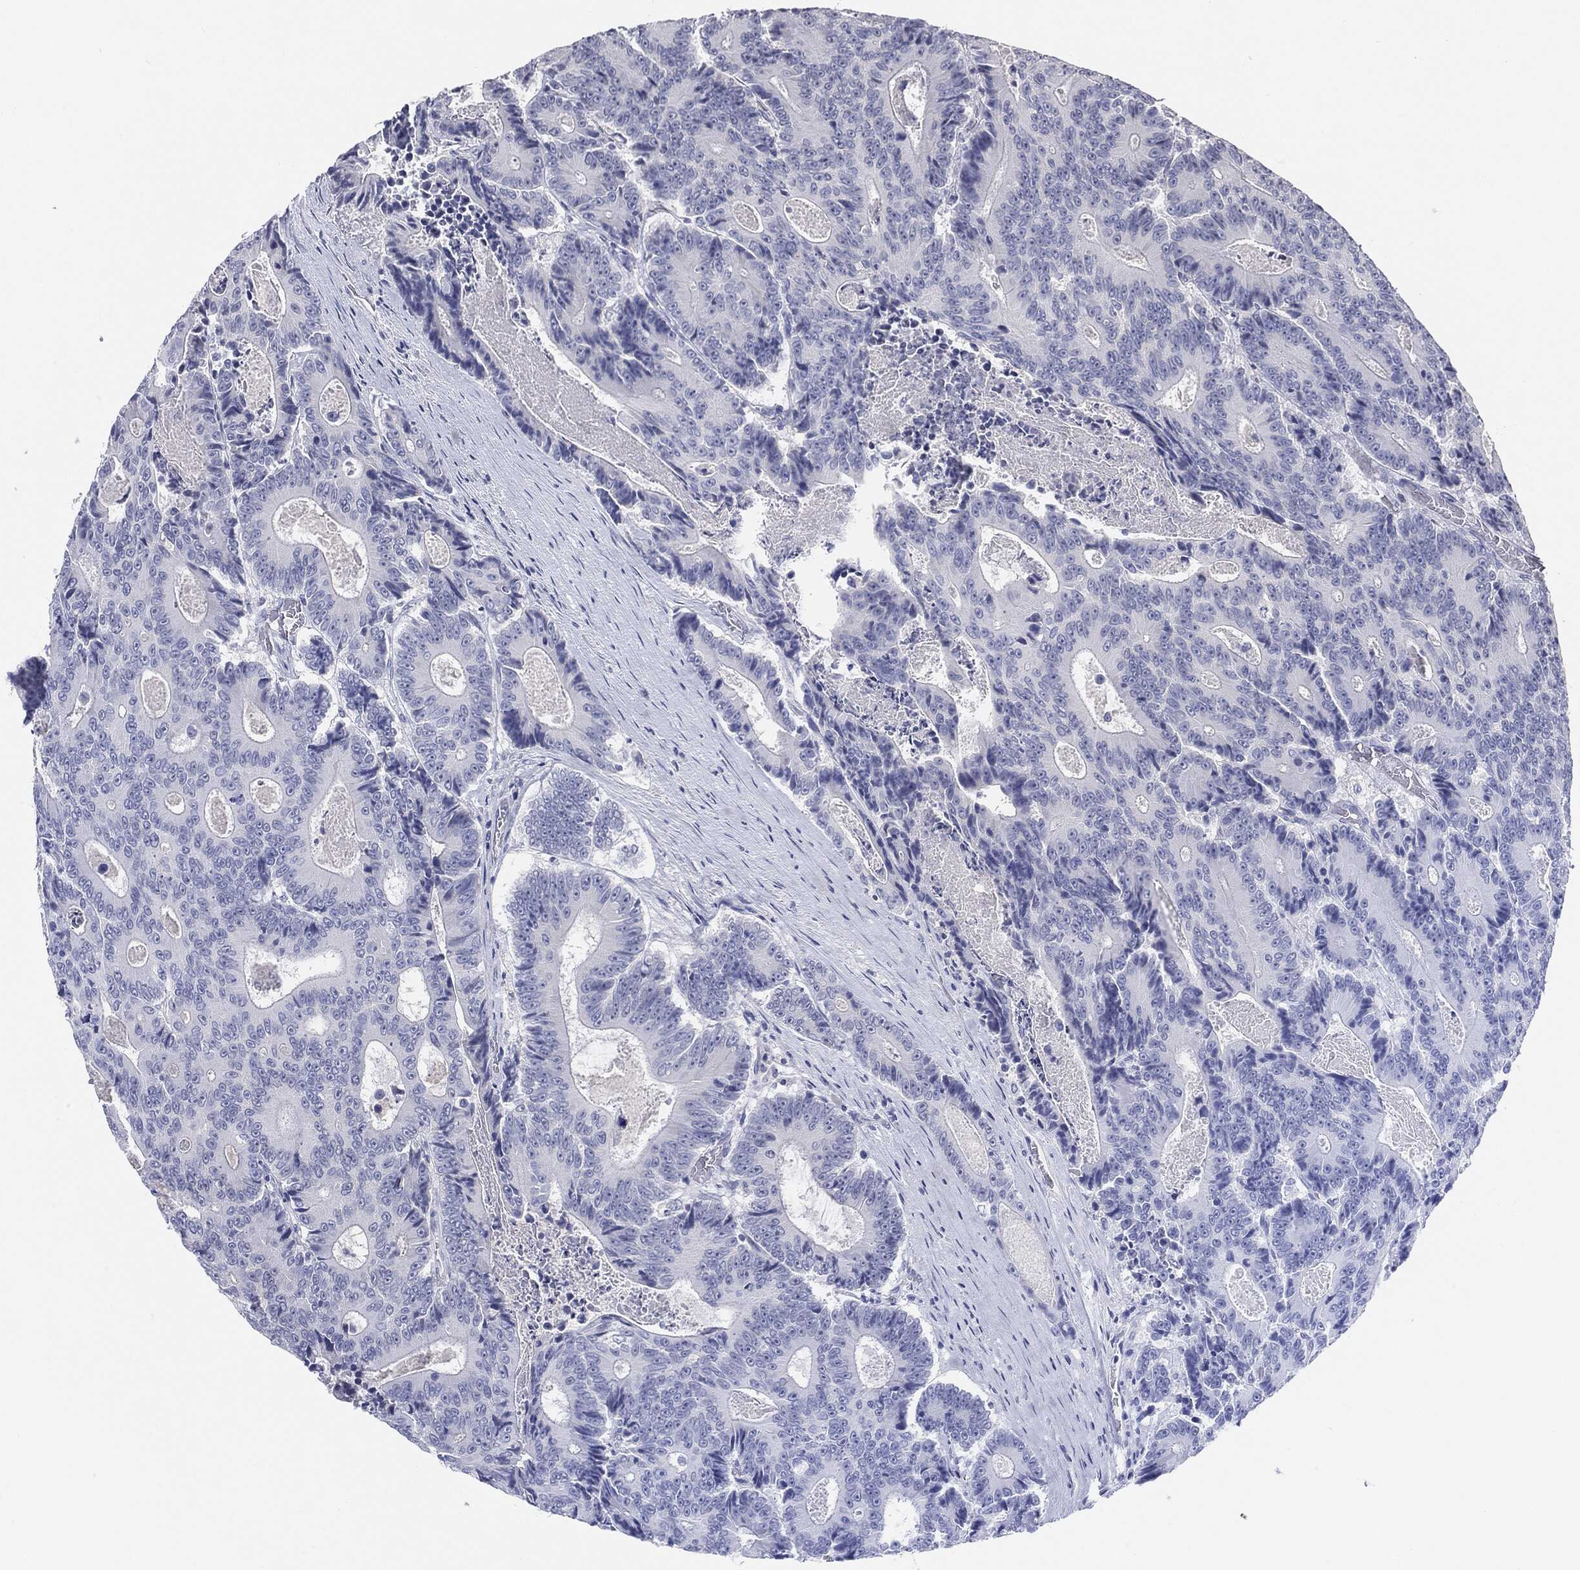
{"staining": {"intensity": "negative", "quantity": "none", "location": "none"}, "tissue": "colorectal cancer", "cell_type": "Tumor cells", "image_type": "cancer", "snomed": [{"axis": "morphology", "description": "Adenocarcinoma, NOS"}, {"axis": "topography", "description": "Colon"}], "caption": "DAB immunohistochemical staining of human colorectal adenocarcinoma shows no significant positivity in tumor cells.", "gene": "CGB1", "patient": {"sex": "male", "age": 83}}